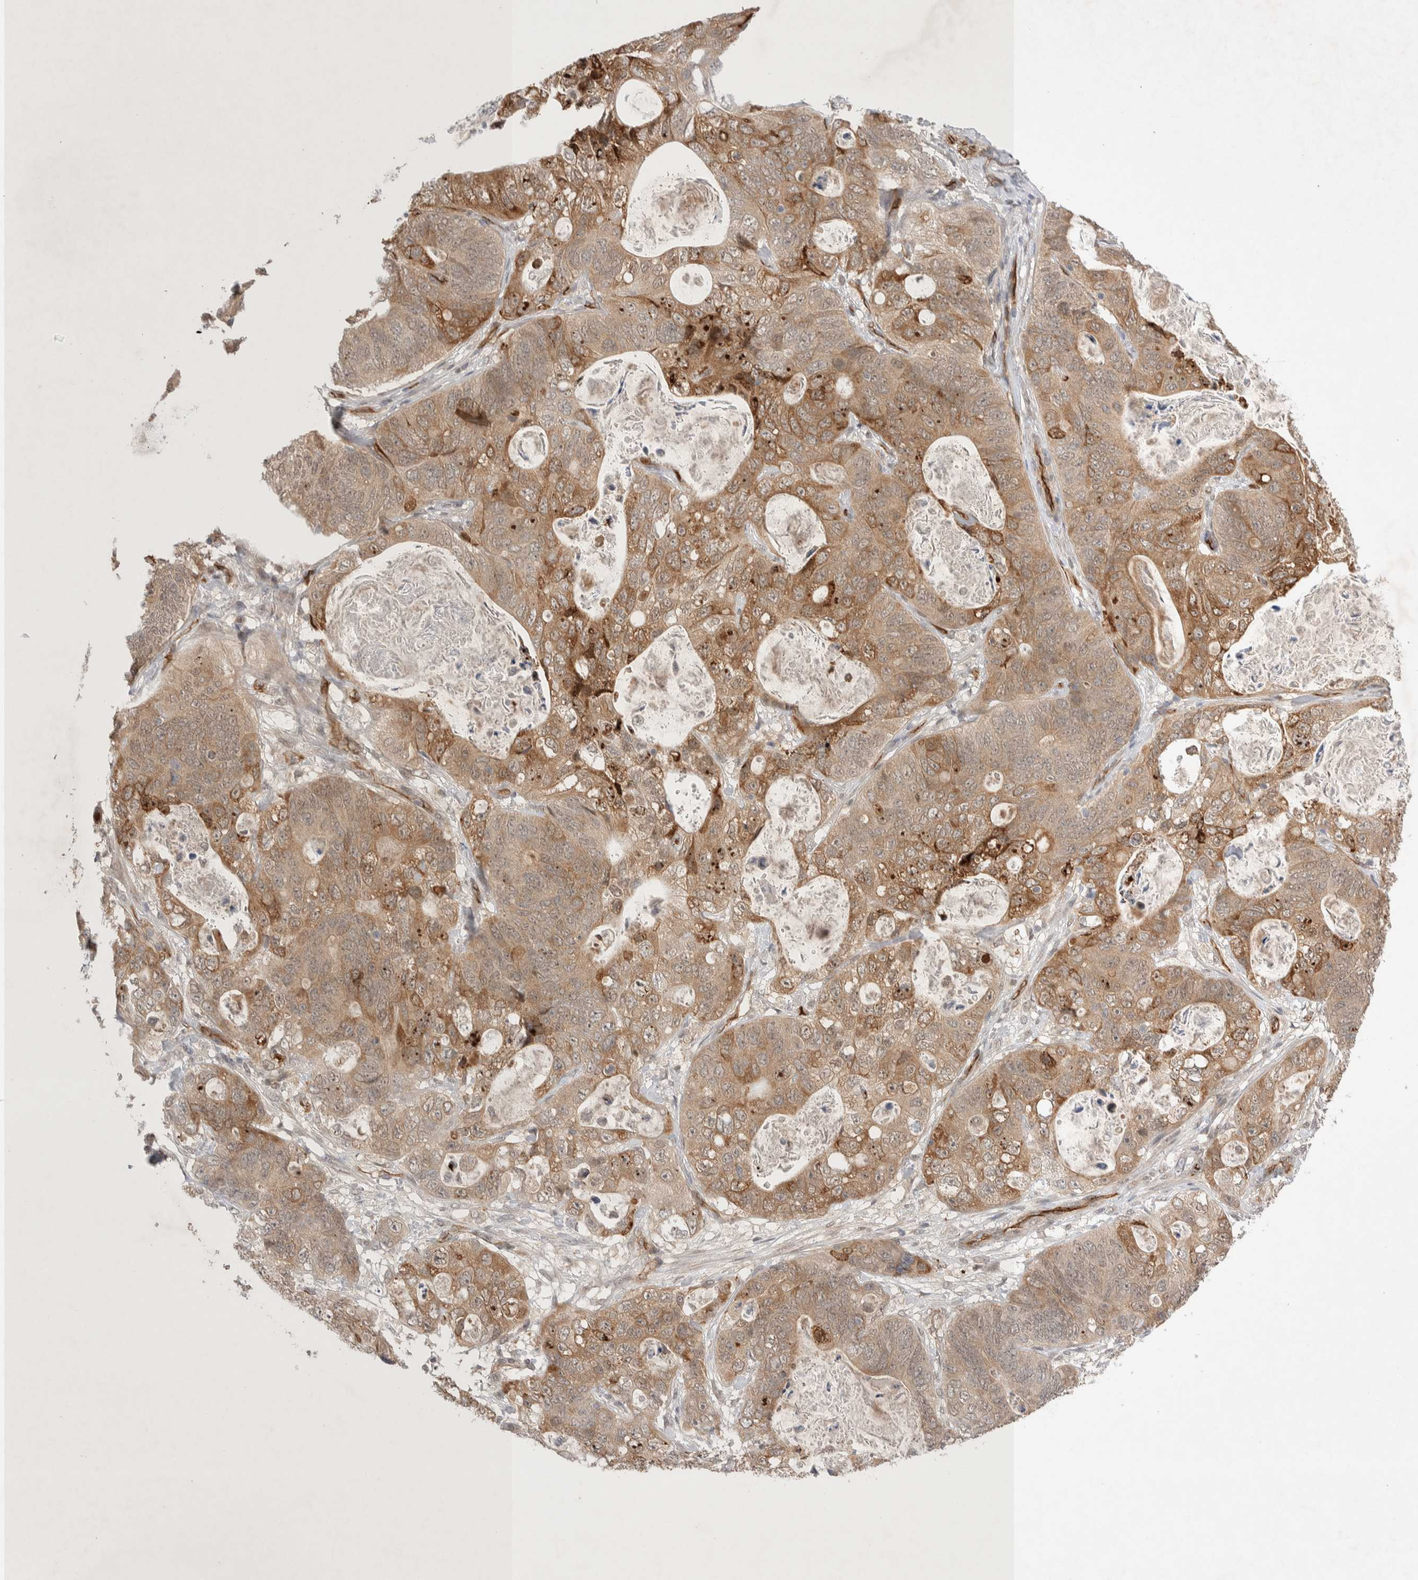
{"staining": {"intensity": "moderate", "quantity": ">75%", "location": "cytoplasmic/membranous"}, "tissue": "stomach cancer", "cell_type": "Tumor cells", "image_type": "cancer", "snomed": [{"axis": "morphology", "description": "Normal tissue, NOS"}, {"axis": "morphology", "description": "Adenocarcinoma, NOS"}, {"axis": "topography", "description": "Stomach"}], "caption": "Tumor cells reveal medium levels of moderate cytoplasmic/membranous staining in about >75% of cells in stomach adenocarcinoma.", "gene": "ZNF704", "patient": {"sex": "female", "age": 89}}